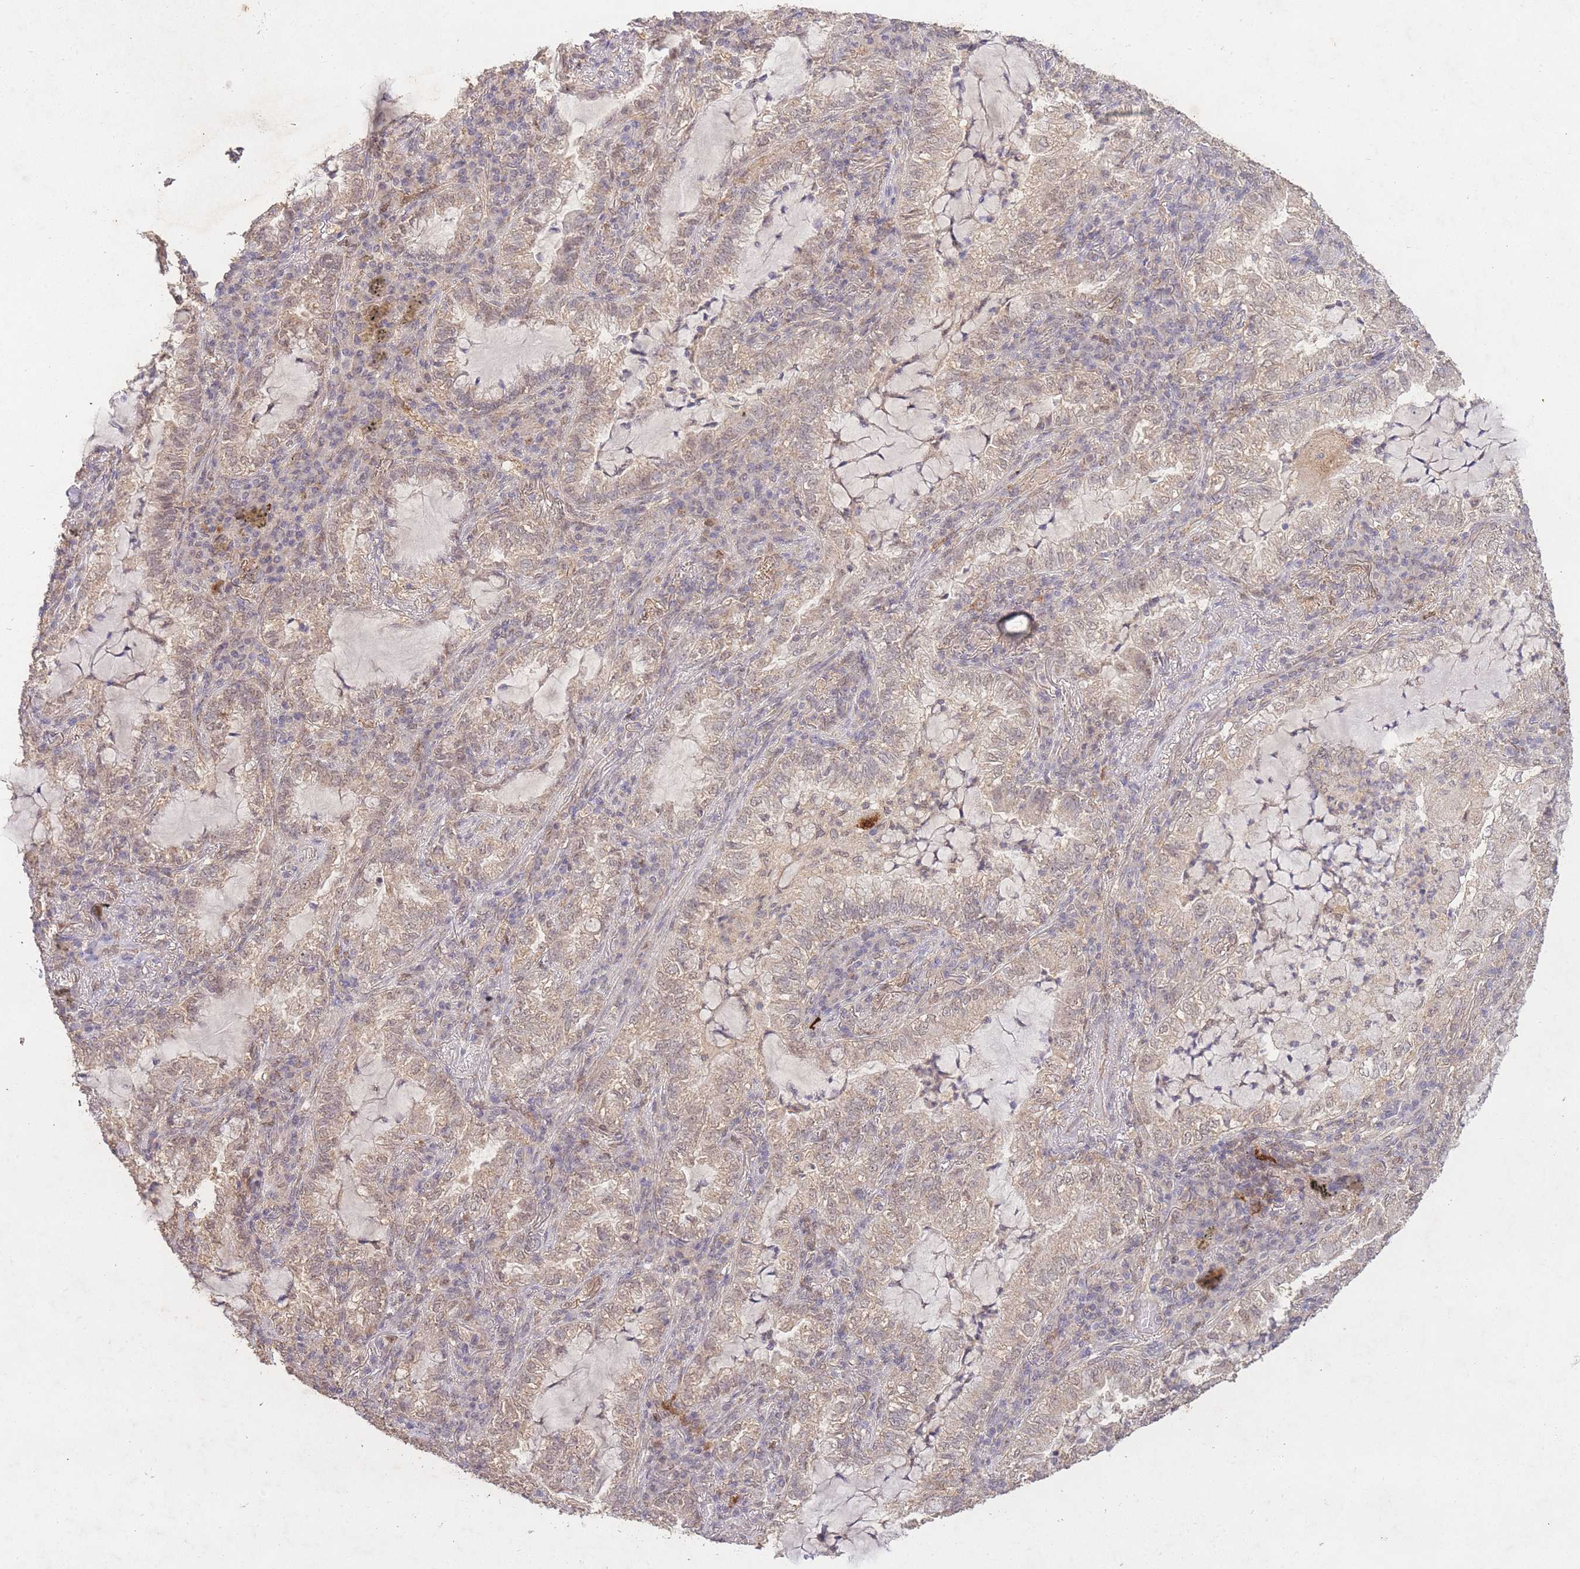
{"staining": {"intensity": "weak", "quantity": ">75%", "location": "nuclear"}, "tissue": "lung cancer", "cell_type": "Tumor cells", "image_type": "cancer", "snomed": [{"axis": "morphology", "description": "Adenocarcinoma, NOS"}, {"axis": "topography", "description": "Lung"}], "caption": "IHC histopathology image of lung cancer stained for a protein (brown), which shows low levels of weak nuclear expression in about >75% of tumor cells.", "gene": "RNF144B", "patient": {"sex": "female", "age": 73}}